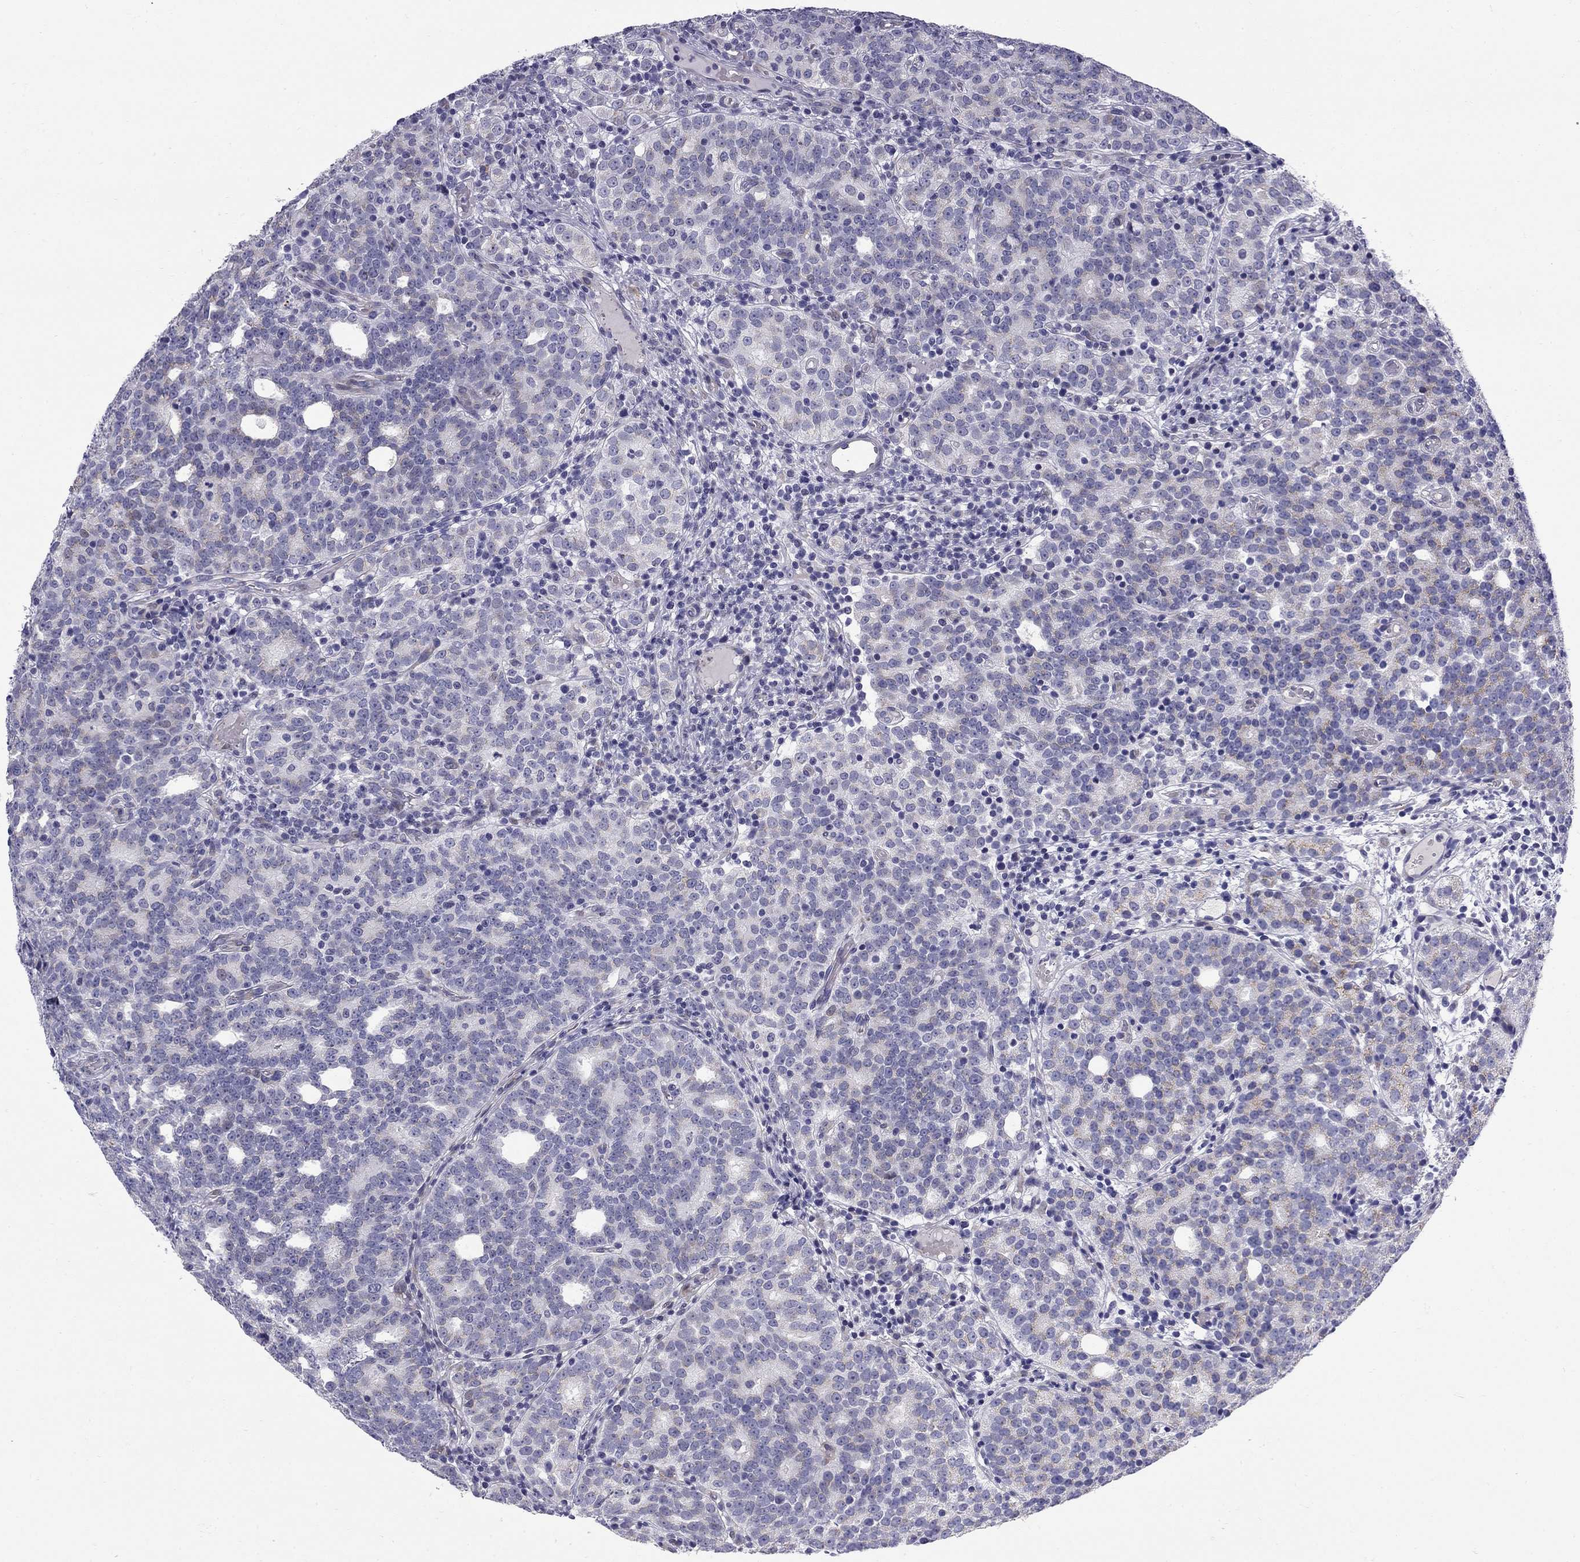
{"staining": {"intensity": "negative", "quantity": "none", "location": "none"}, "tissue": "prostate cancer", "cell_type": "Tumor cells", "image_type": "cancer", "snomed": [{"axis": "morphology", "description": "Adenocarcinoma, High grade"}, {"axis": "topography", "description": "Prostate"}], "caption": "Prostate adenocarcinoma (high-grade) was stained to show a protein in brown. There is no significant staining in tumor cells.", "gene": "C8orf88", "patient": {"sex": "male", "age": 53}}